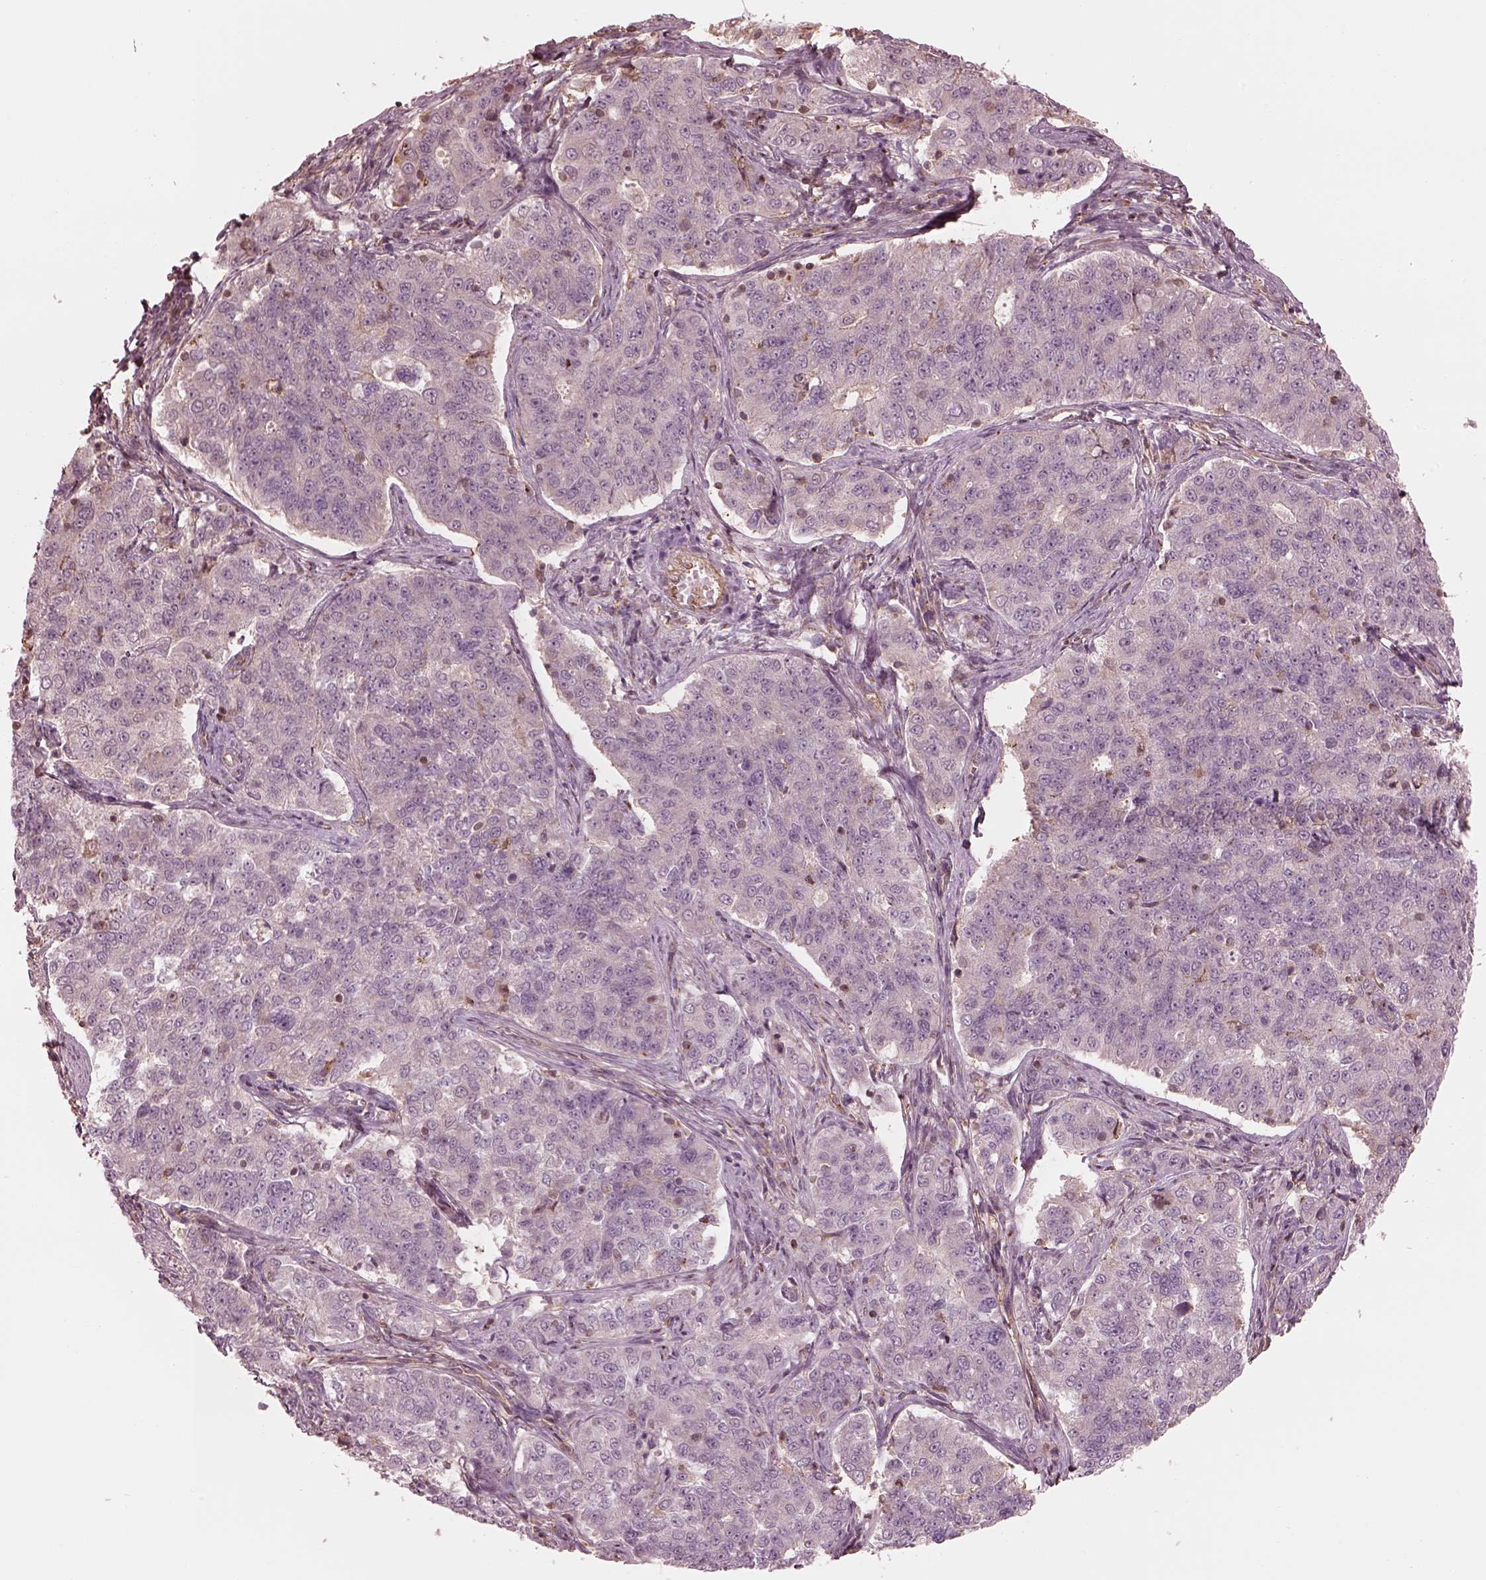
{"staining": {"intensity": "weak", "quantity": "<25%", "location": "cytoplasmic/membranous"}, "tissue": "endometrial cancer", "cell_type": "Tumor cells", "image_type": "cancer", "snomed": [{"axis": "morphology", "description": "Adenocarcinoma, NOS"}, {"axis": "topography", "description": "Endometrium"}], "caption": "Immunohistochemical staining of endometrial cancer (adenocarcinoma) demonstrates no significant positivity in tumor cells. (DAB (3,3'-diaminobenzidine) IHC visualized using brightfield microscopy, high magnification).", "gene": "STK33", "patient": {"sex": "female", "age": 43}}